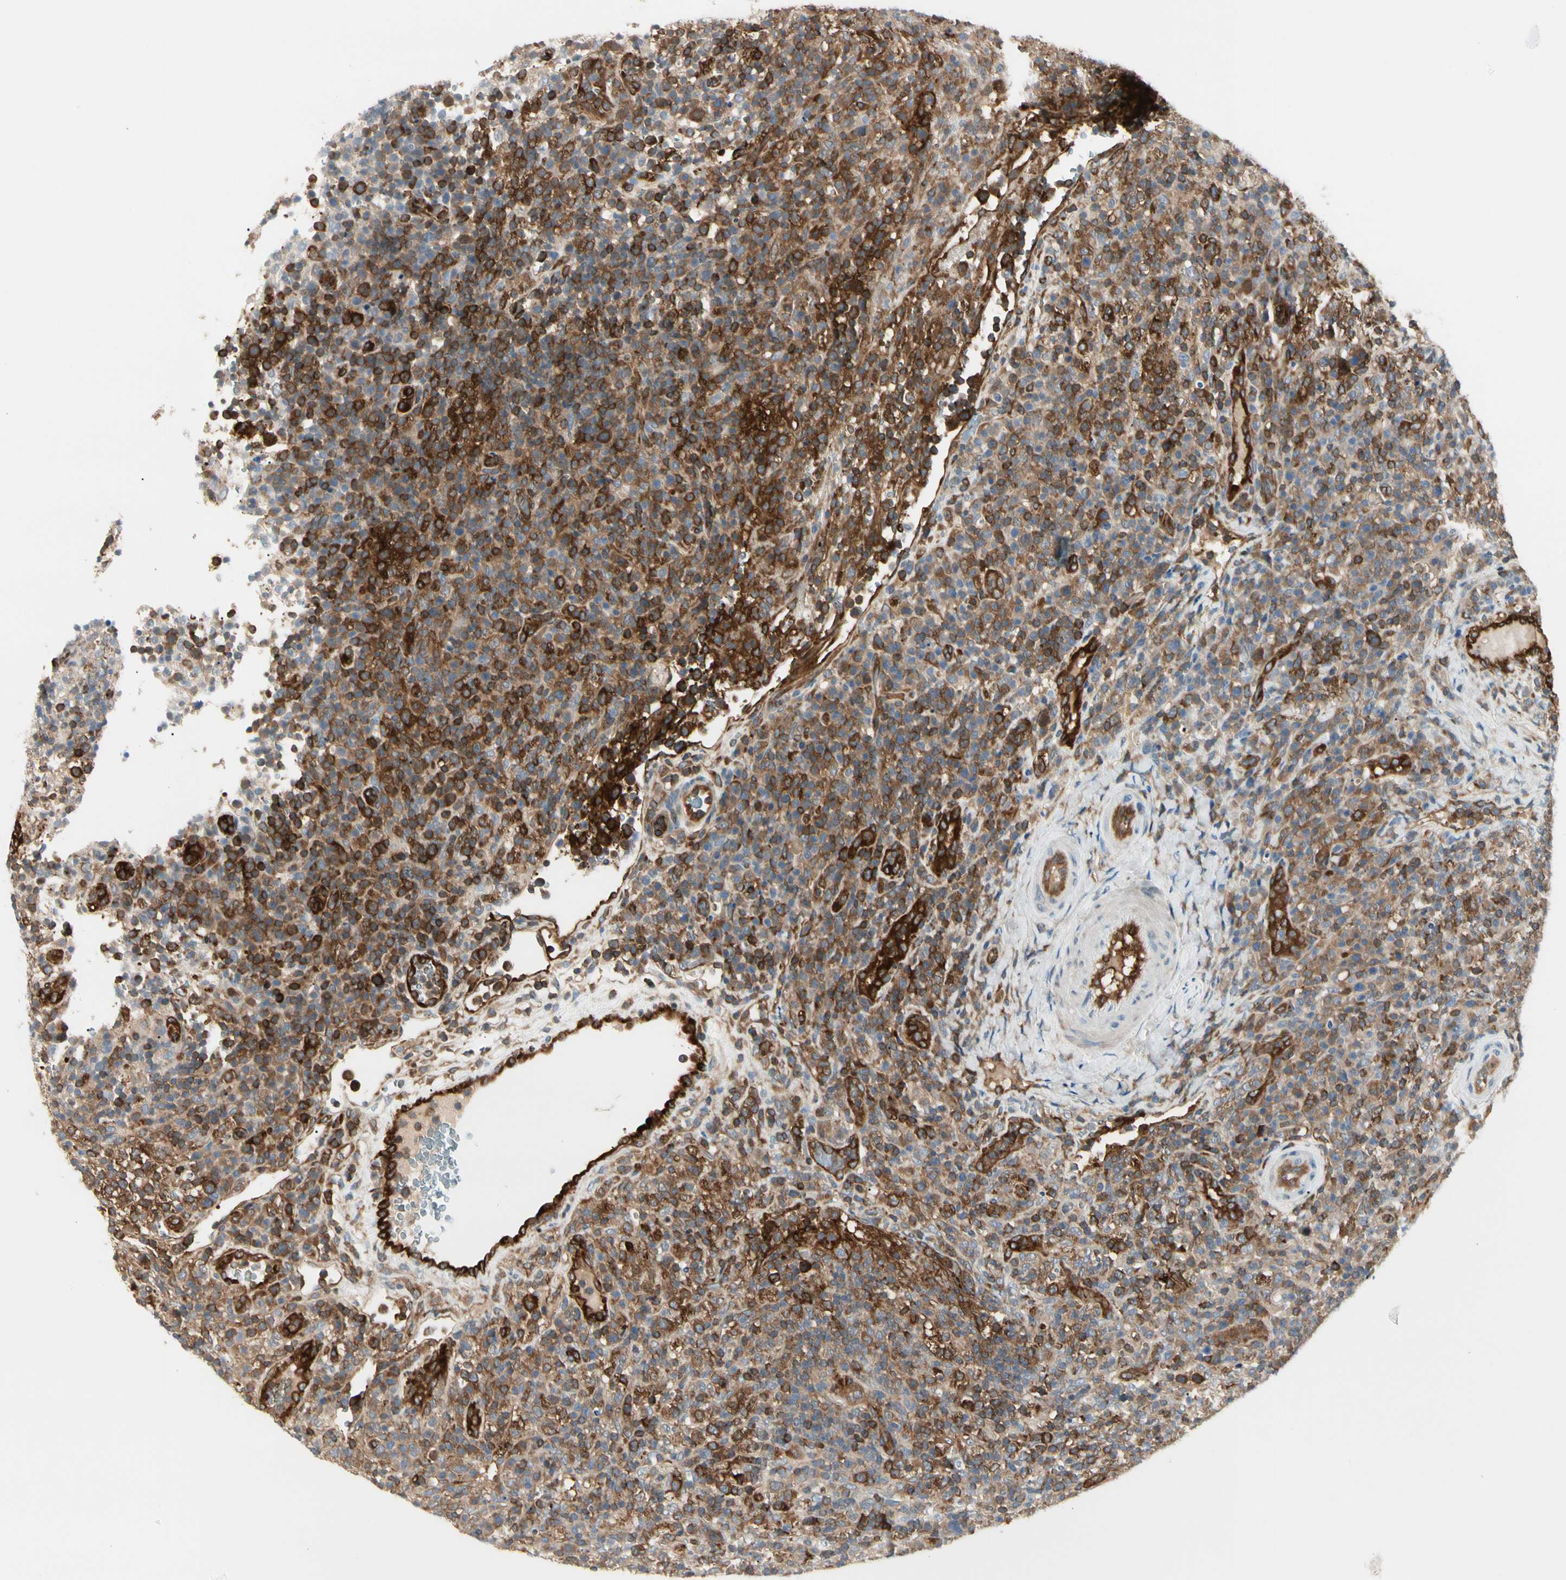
{"staining": {"intensity": "strong", "quantity": ">75%", "location": "cytoplasmic/membranous"}, "tissue": "lymphoma", "cell_type": "Tumor cells", "image_type": "cancer", "snomed": [{"axis": "morphology", "description": "Malignant lymphoma, non-Hodgkin's type, High grade"}, {"axis": "topography", "description": "Lymph node"}], "caption": "A brown stain labels strong cytoplasmic/membranous staining of a protein in human lymphoma tumor cells.", "gene": "NFKB2", "patient": {"sex": "female", "age": 76}}